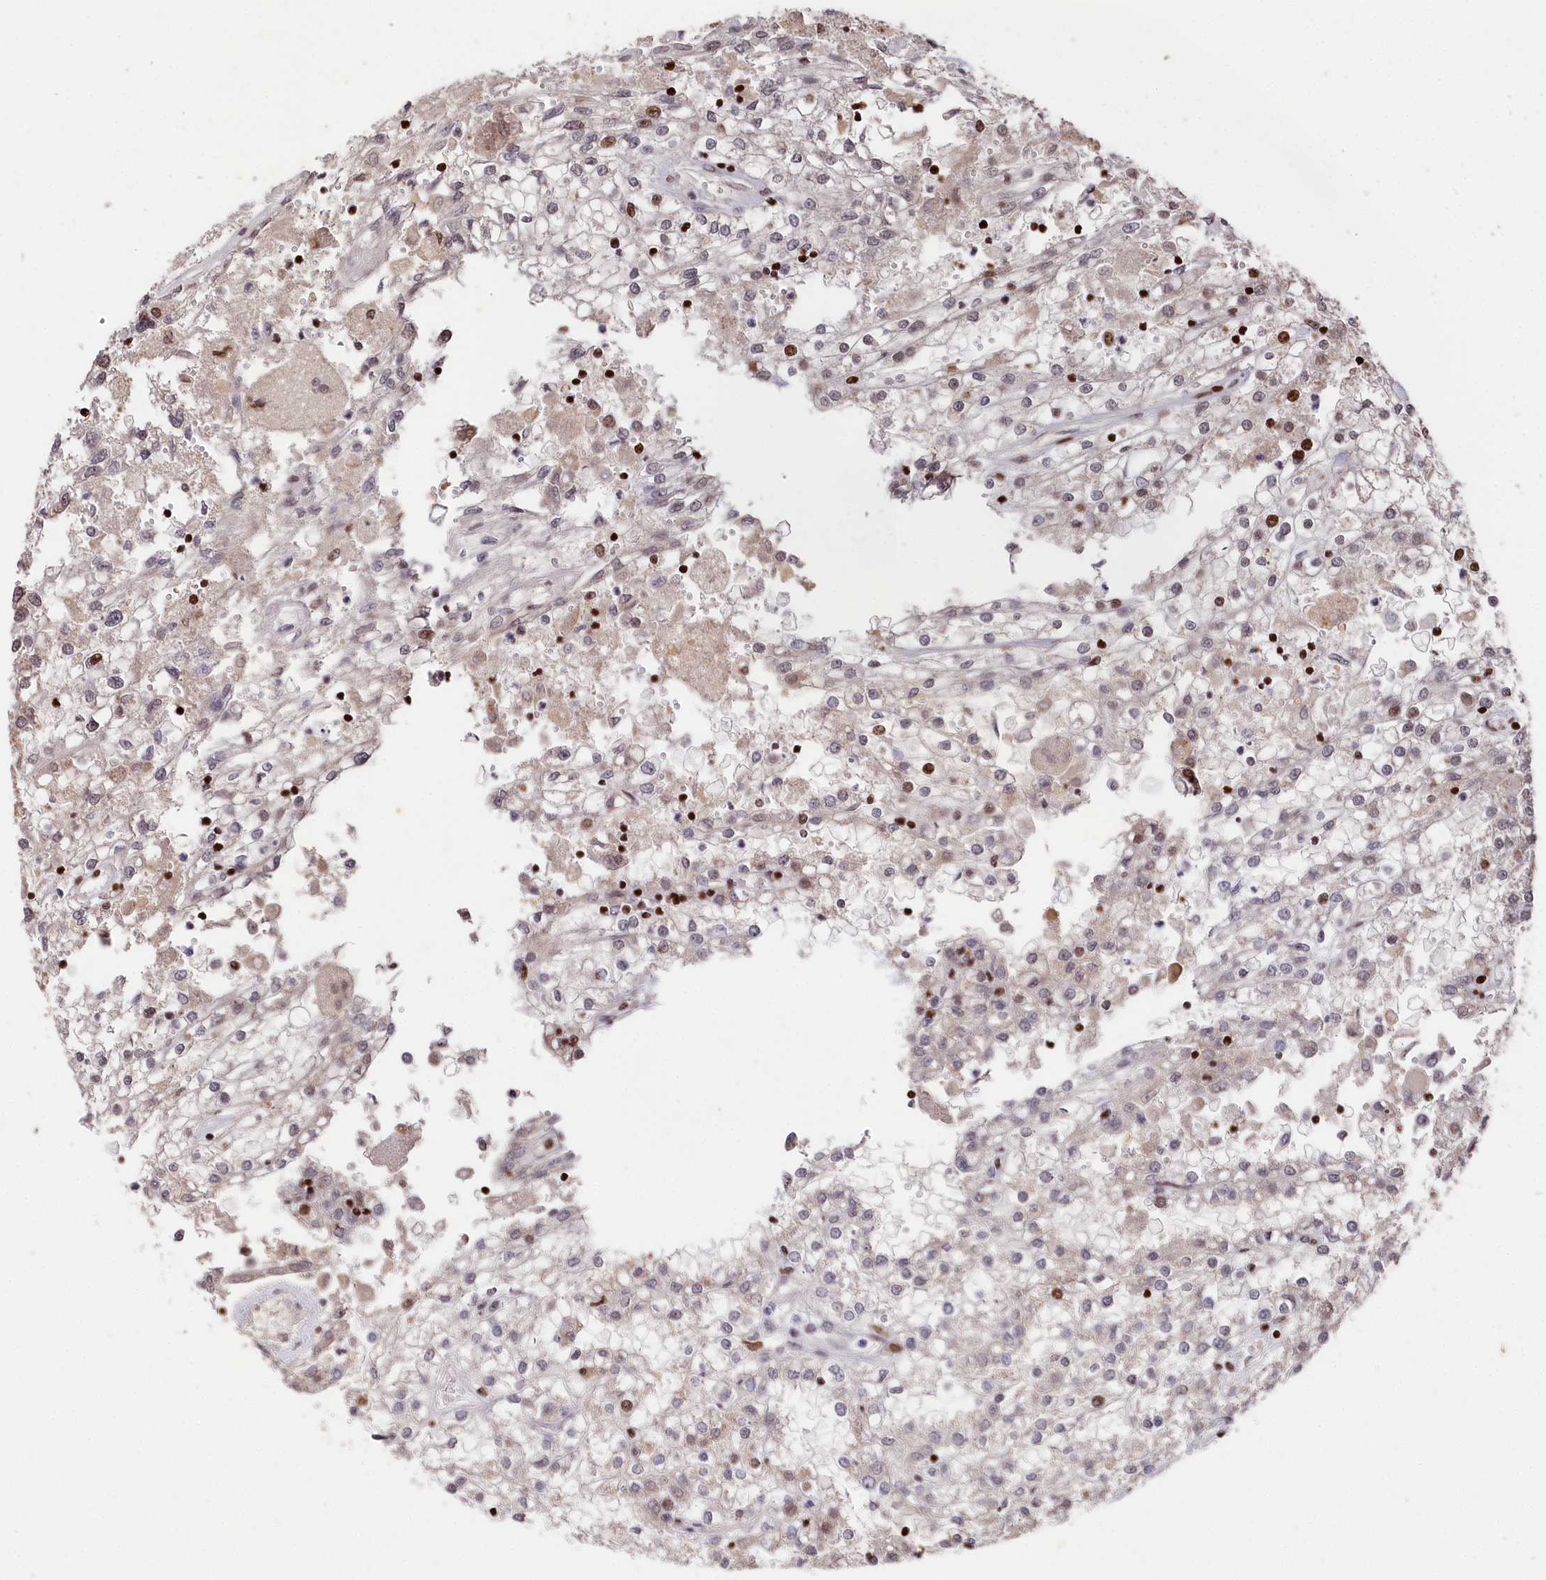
{"staining": {"intensity": "strong", "quantity": "<25%", "location": "nuclear"}, "tissue": "renal cancer", "cell_type": "Tumor cells", "image_type": "cancer", "snomed": [{"axis": "morphology", "description": "Adenocarcinoma, NOS"}, {"axis": "topography", "description": "Kidney"}], "caption": "The immunohistochemical stain shows strong nuclear staining in tumor cells of adenocarcinoma (renal) tissue. The staining is performed using DAB (3,3'-diaminobenzidine) brown chromogen to label protein expression. The nuclei are counter-stained blue using hematoxylin.", "gene": "MCF2L2", "patient": {"sex": "female", "age": 52}}